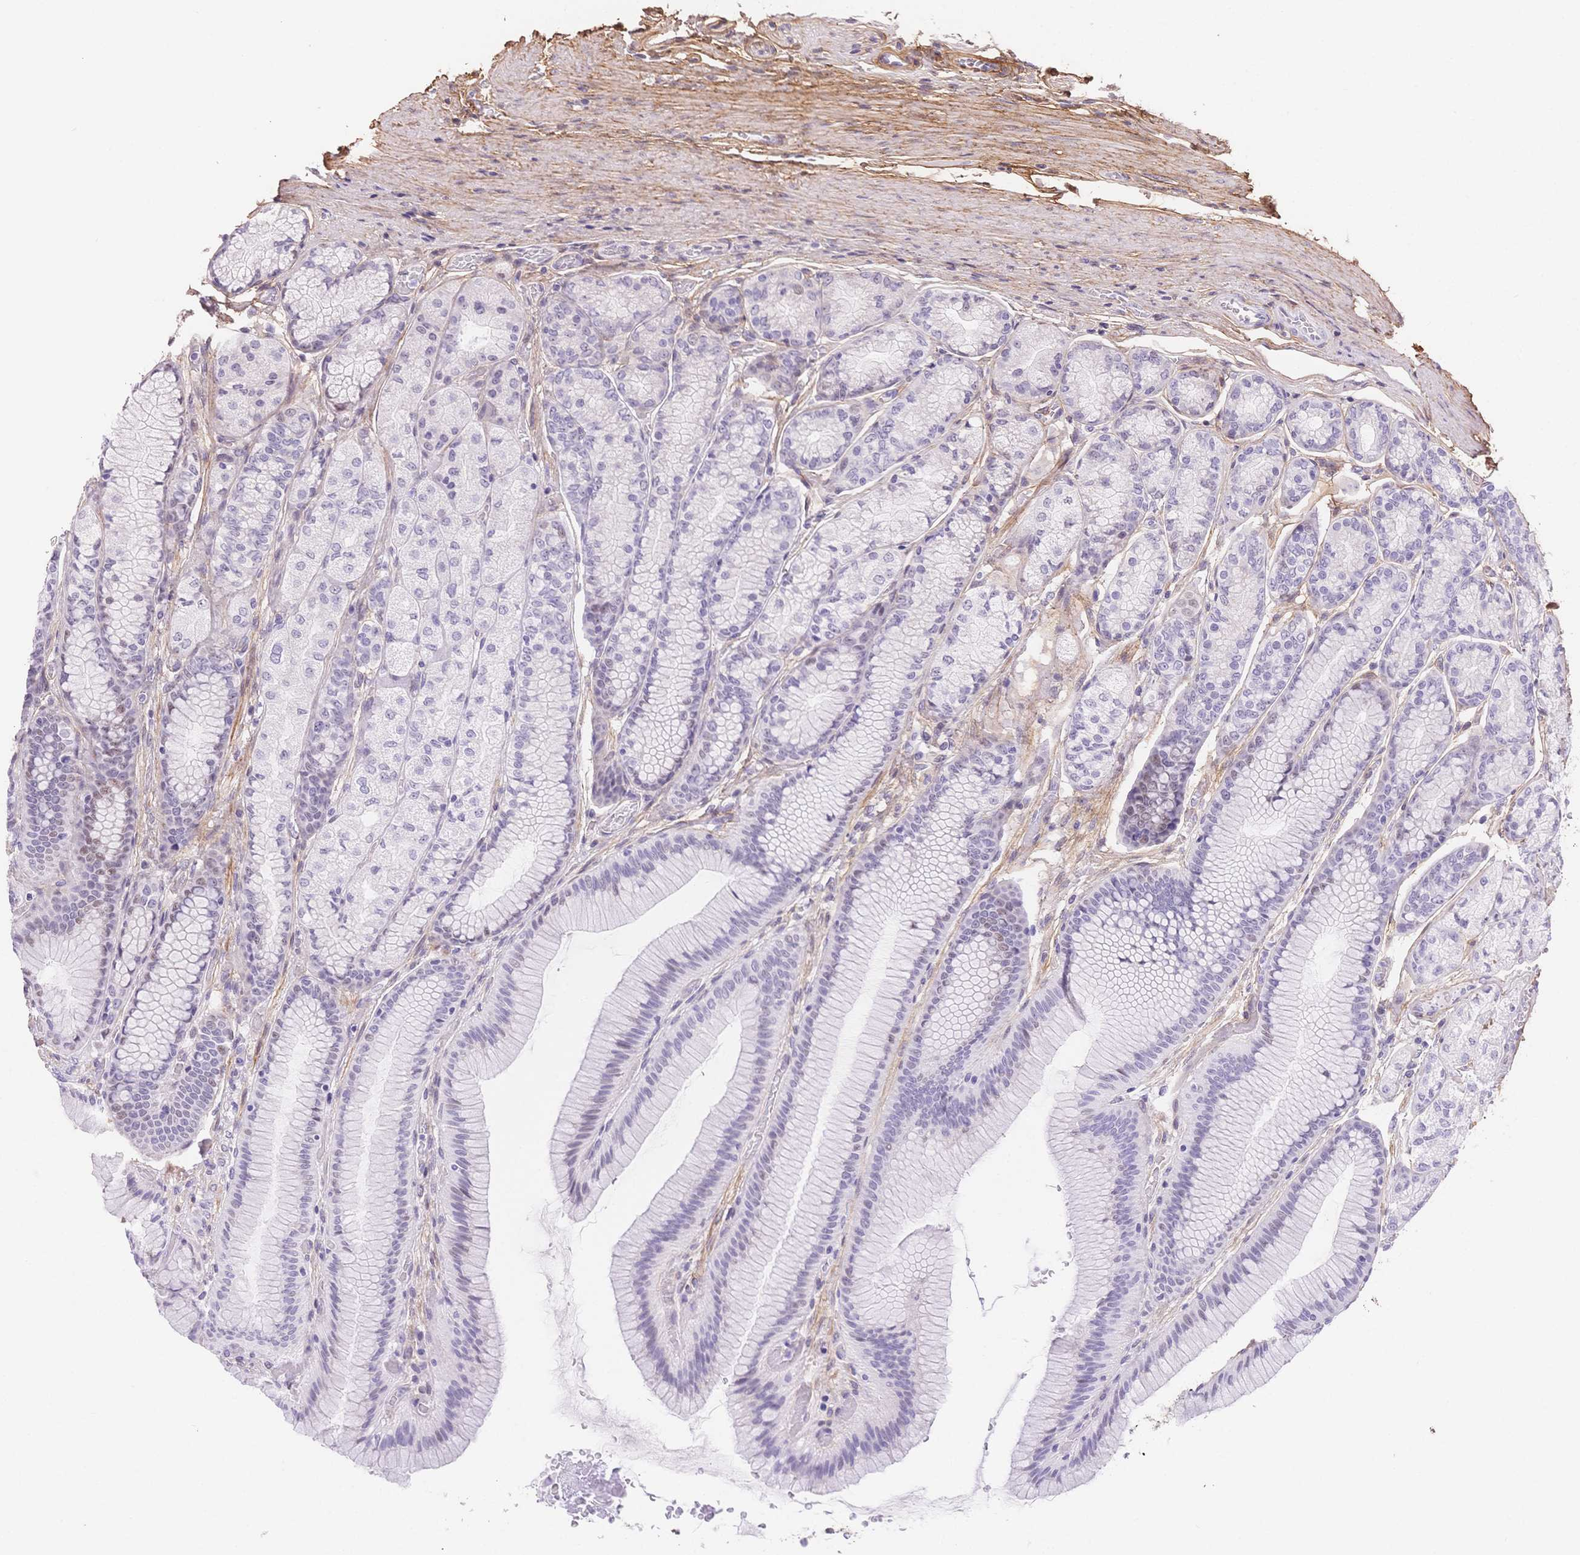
{"staining": {"intensity": "moderate", "quantity": "<25%", "location": "nuclear"}, "tissue": "stomach", "cell_type": "Glandular cells", "image_type": "normal", "snomed": [{"axis": "morphology", "description": "Normal tissue, NOS"}, {"axis": "morphology", "description": "Adenocarcinoma, NOS"}, {"axis": "morphology", "description": "Adenocarcinoma, High grade"}, {"axis": "topography", "description": "Stomach, upper"}, {"axis": "topography", "description": "Stomach"}], "caption": "This histopathology image reveals immunohistochemistry staining of normal human stomach, with low moderate nuclear expression in approximately <25% of glandular cells.", "gene": "PDZD2", "patient": {"sex": "female", "age": 65}}